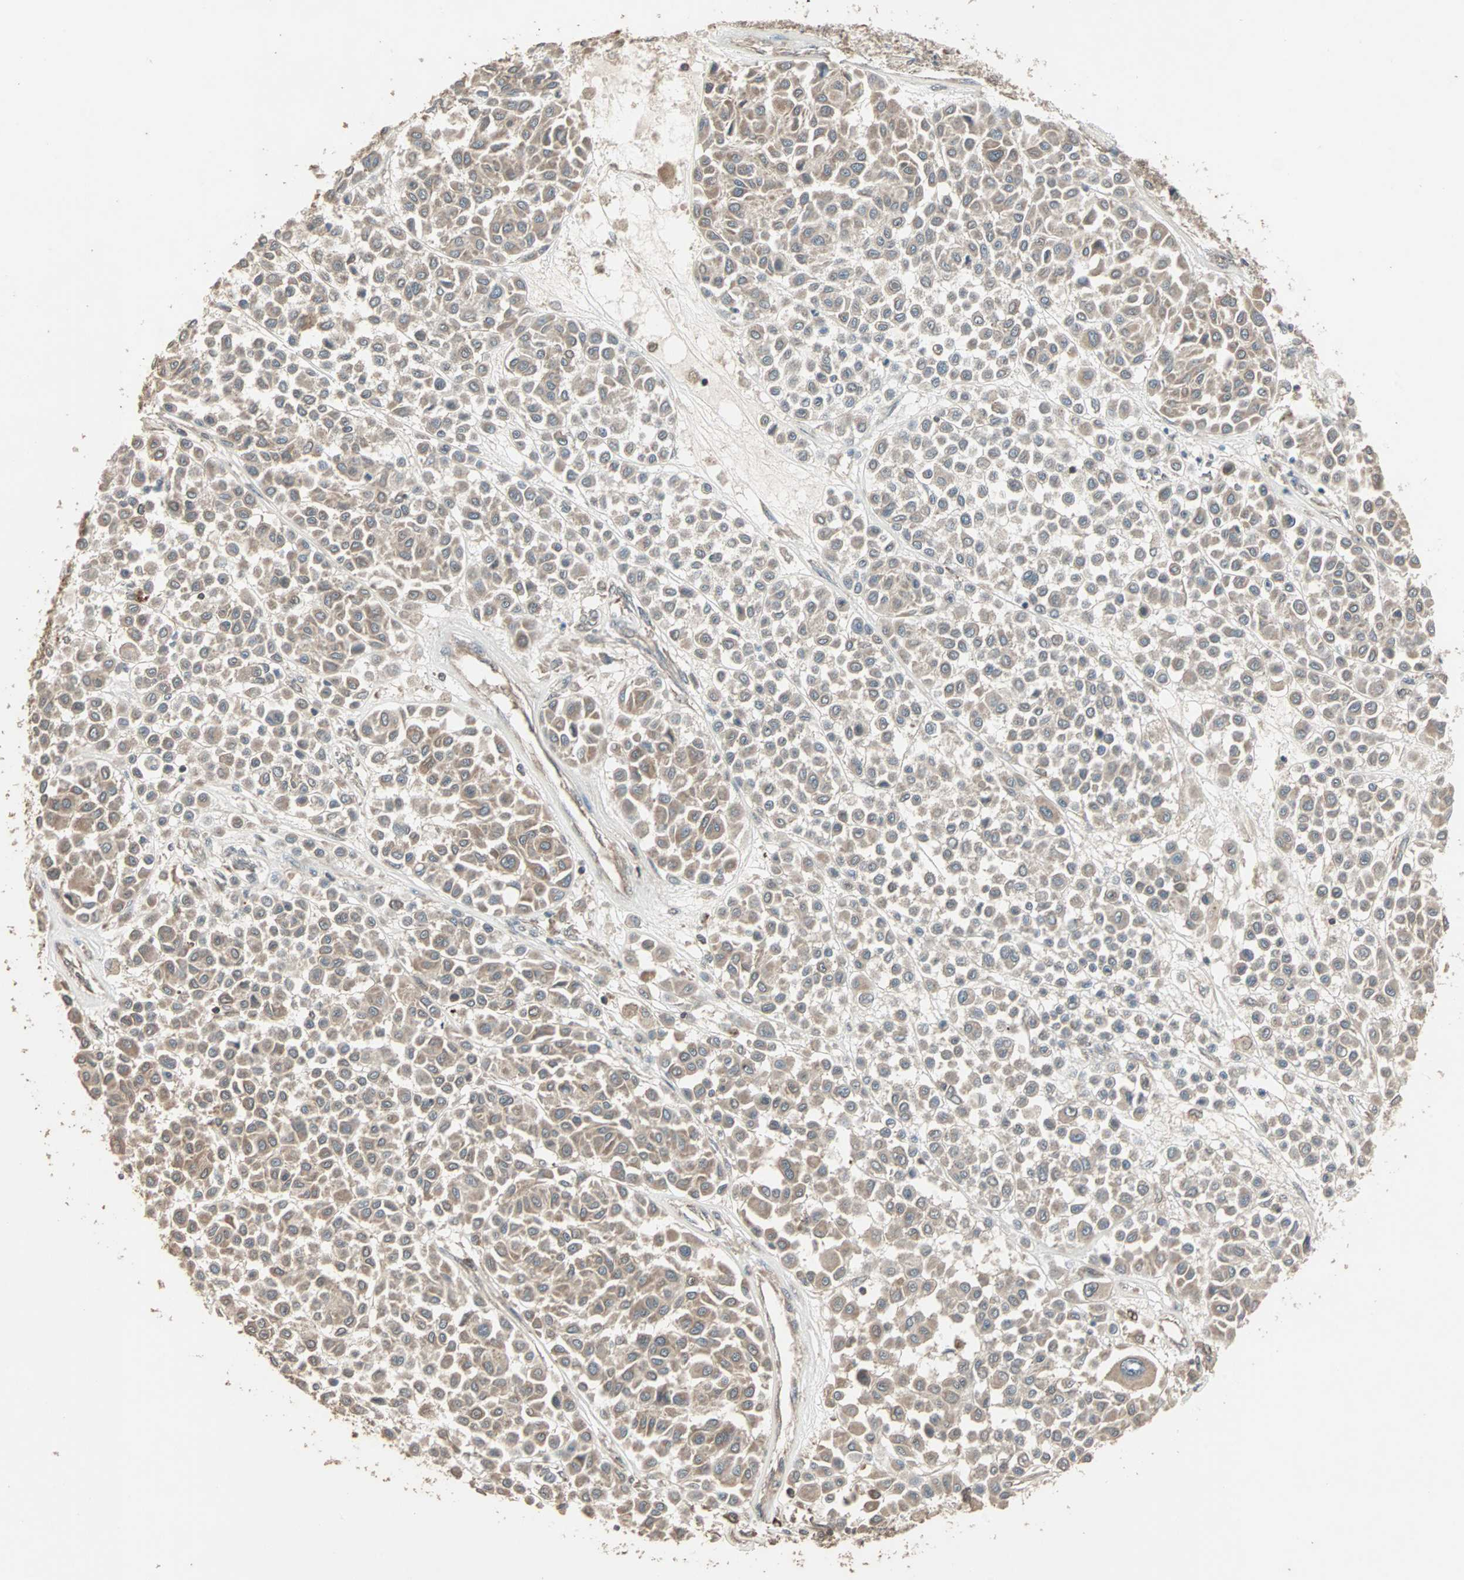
{"staining": {"intensity": "moderate", "quantity": ">75%", "location": "cytoplasmic/membranous"}, "tissue": "melanoma", "cell_type": "Tumor cells", "image_type": "cancer", "snomed": [{"axis": "morphology", "description": "Malignant melanoma, Metastatic site"}, {"axis": "topography", "description": "Soft tissue"}], "caption": "Brown immunohistochemical staining in human malignant melanoma (metastatic site) shows moderate cytoplasmic/membranous positivity in about >75% of tumor cells.", "gene": "UBAC1", "patient": {"sex": "male", "age": 41}}